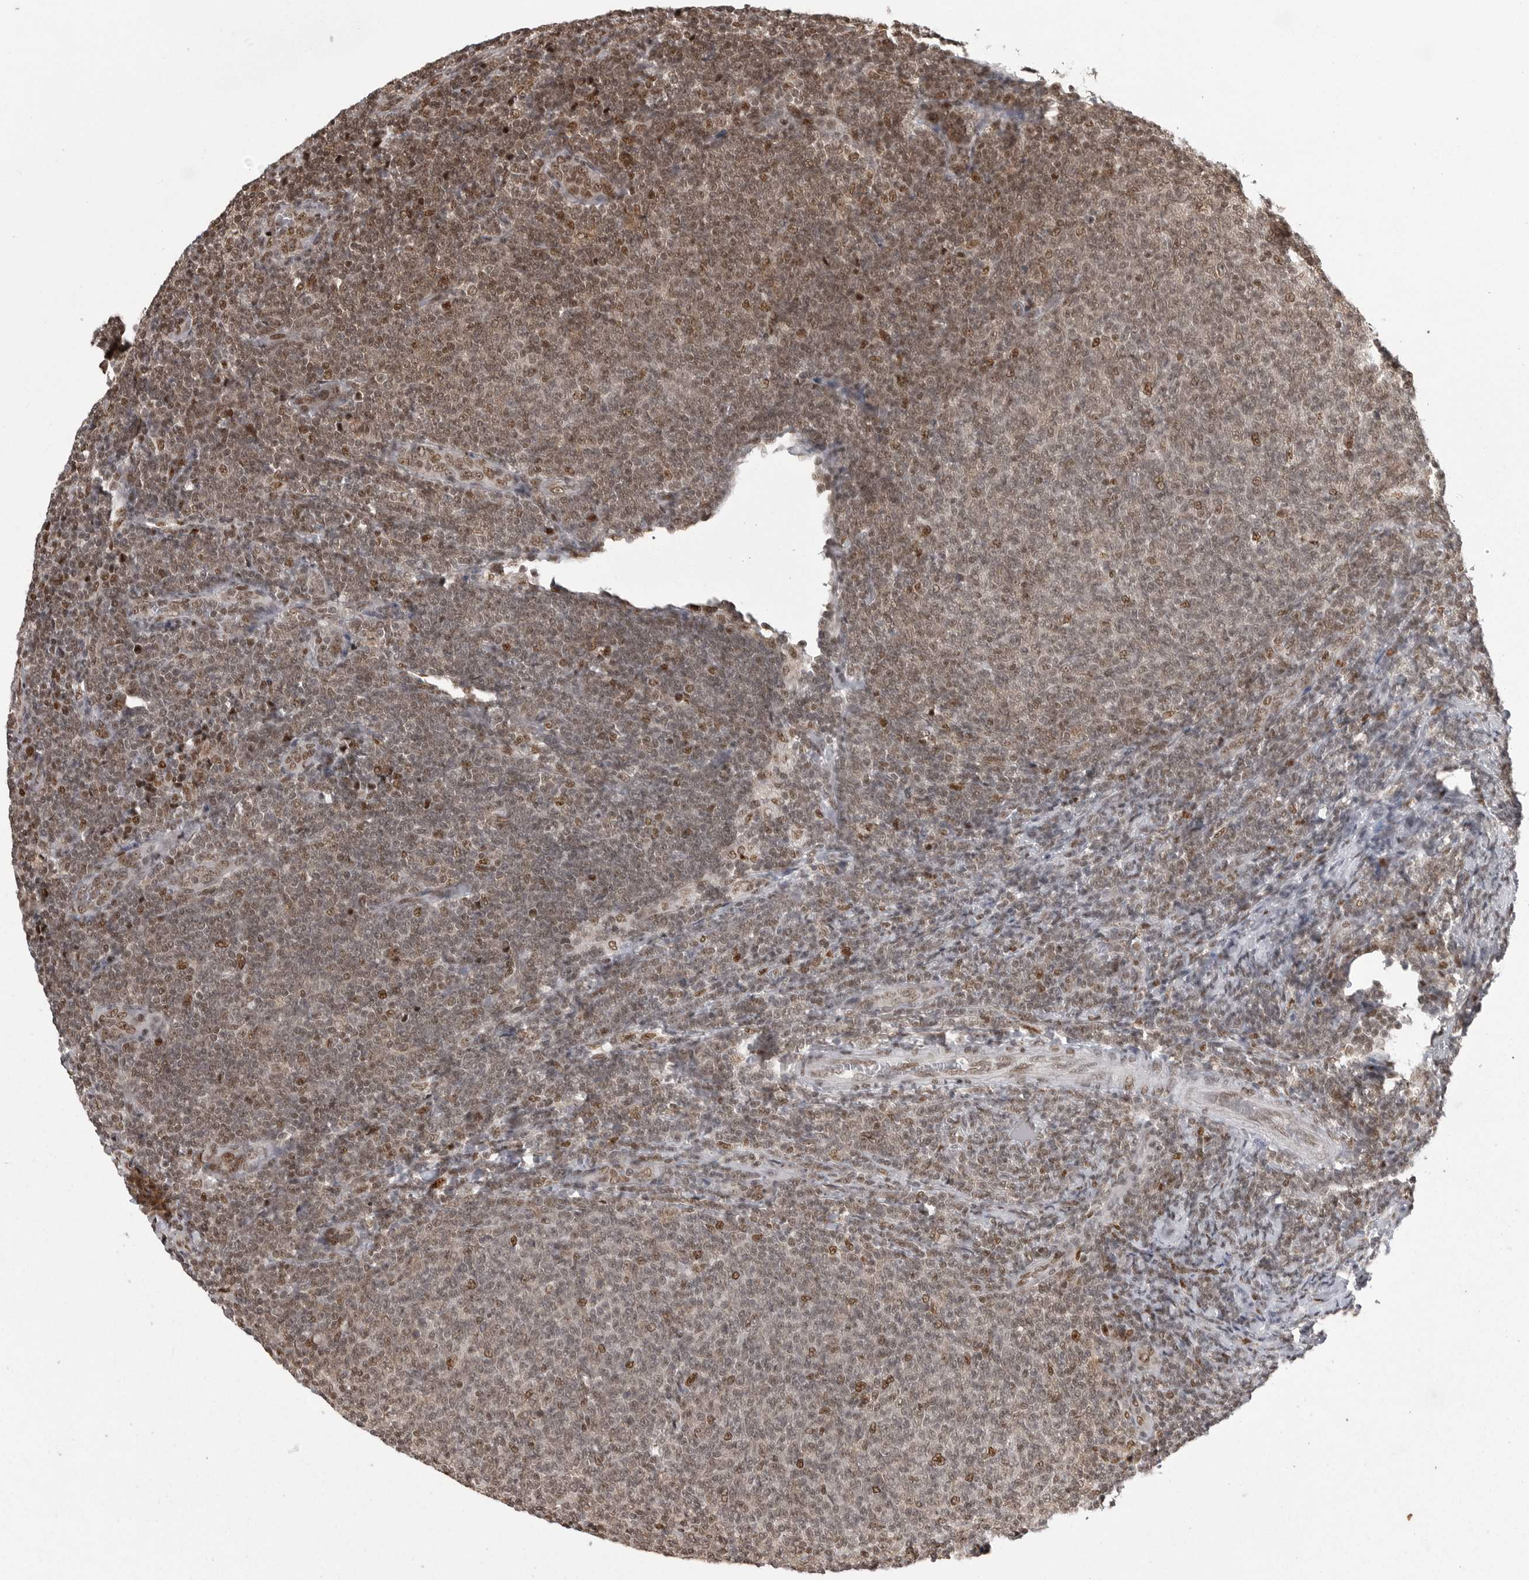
{"staining": {"intensity": "moderate", "quantity": ">75%", "location": "nuclear"}, "tissue": "lymphoma", "cell_type": "Tumor cells", "image_type": "cancer", "snomed": [{"axis": "morphology", "description": "Malignant lymphoma, non-Hodgkin's type, Low grade"}, {"axis": "topography", "description": "Lymph node"}], "caption": "Malignant lymphoma, non-Hodgkin's type (low-grade) was stained to show a protein in brown. There is medium levels of moderate nuclear positivity in about >75% of tumor cells.", "gene": "YAF2", "patient": {"sex": "male", "age": 66}}